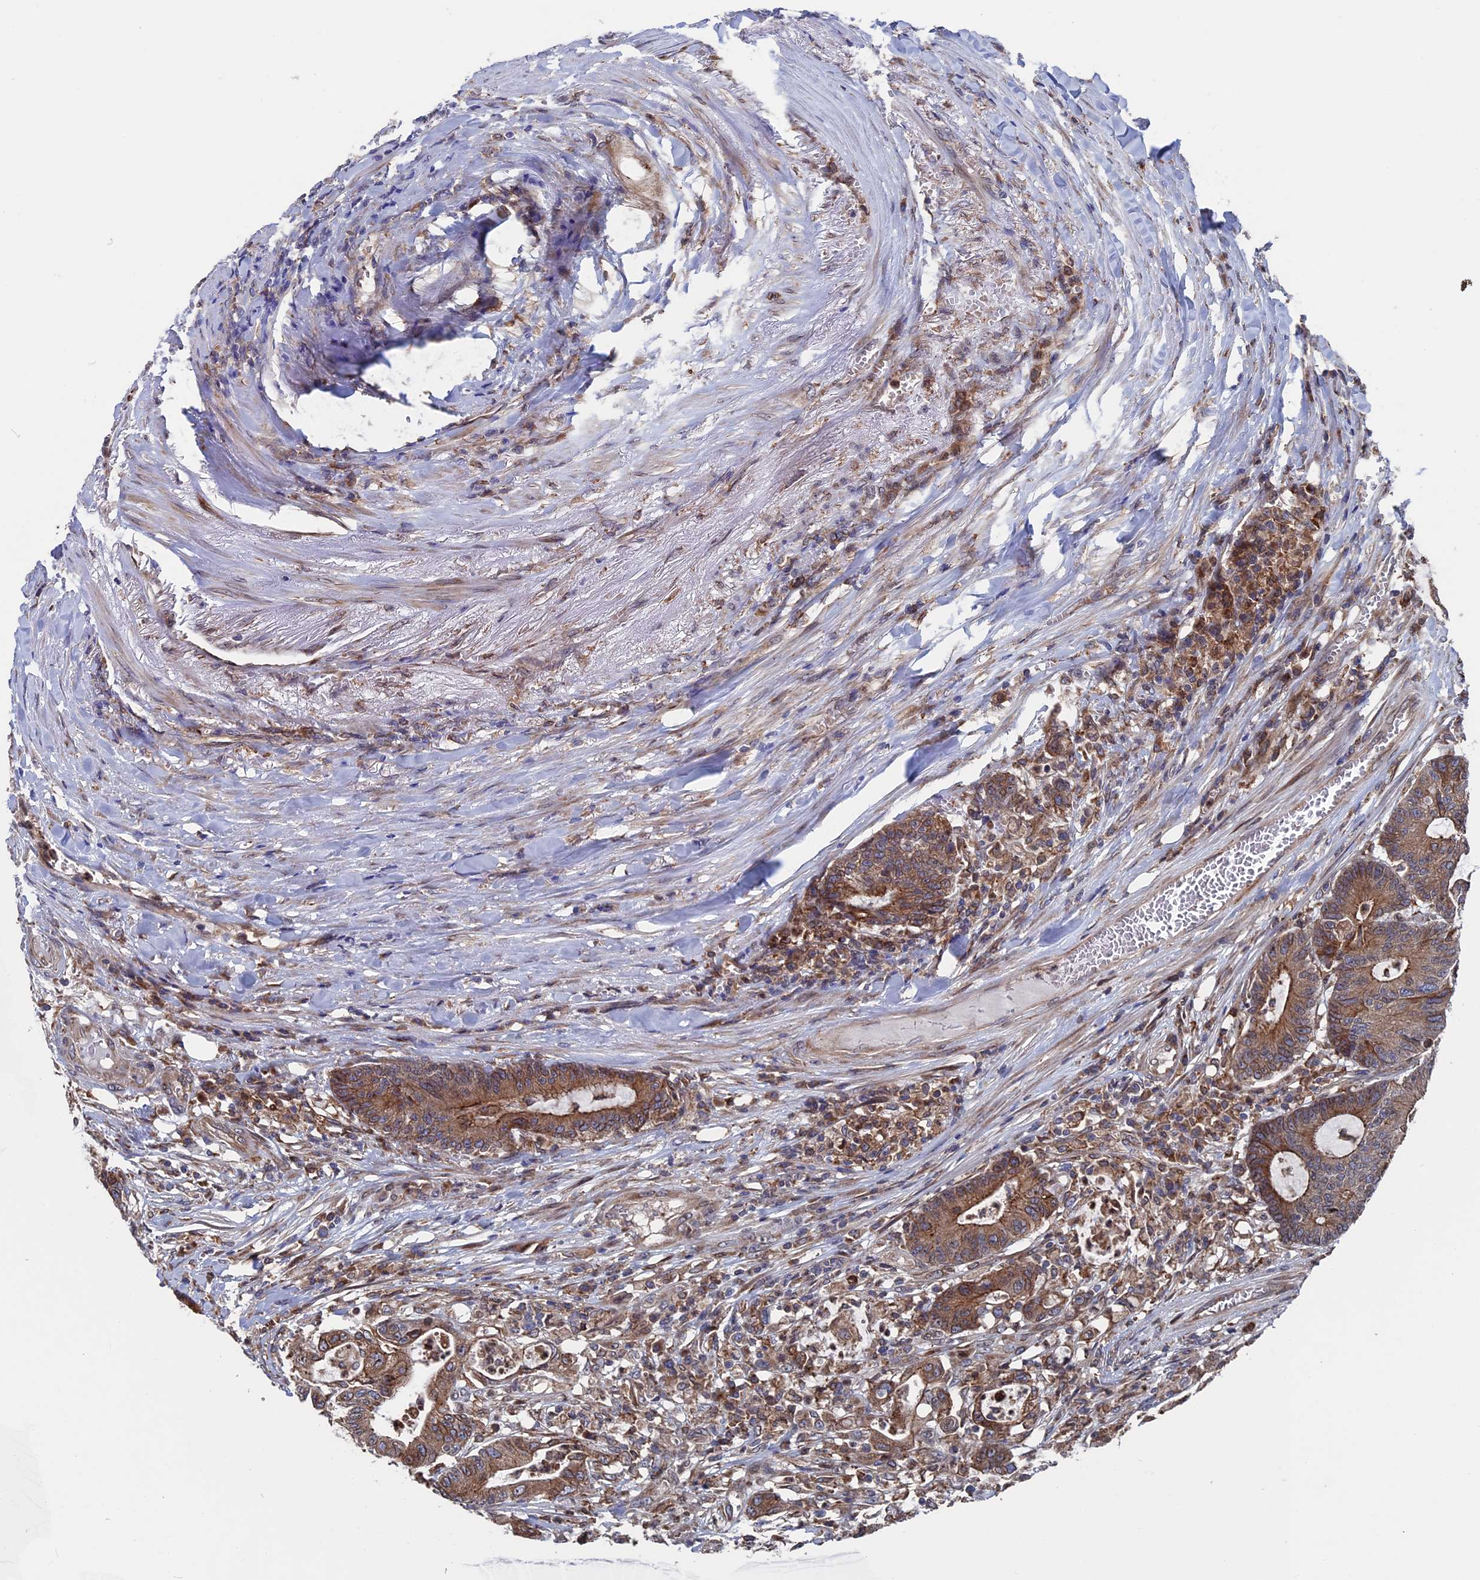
{"staining": {"intensity": "strong", "quantity": ">75%", "location": "cytoplasmic/membranous"}, "tissue": "colorectal cancer", "cell_type": "Tumor cells", "image_type": "cancer", "snomed": [{"axis": "morphology", "description": "Adenocarcinoma, NOS"}, {"axis": "topography", "description": "Colon"}], "caption": "Immunohistochemical staining of human colorectal adenocarcinoma demonstrates high levels of strong cytoplasmic/membranous protein positivity in approximately >75% of tumor cells.", "gene": "RPUSD1", "patient": {"sex": "female", "age": 84}}